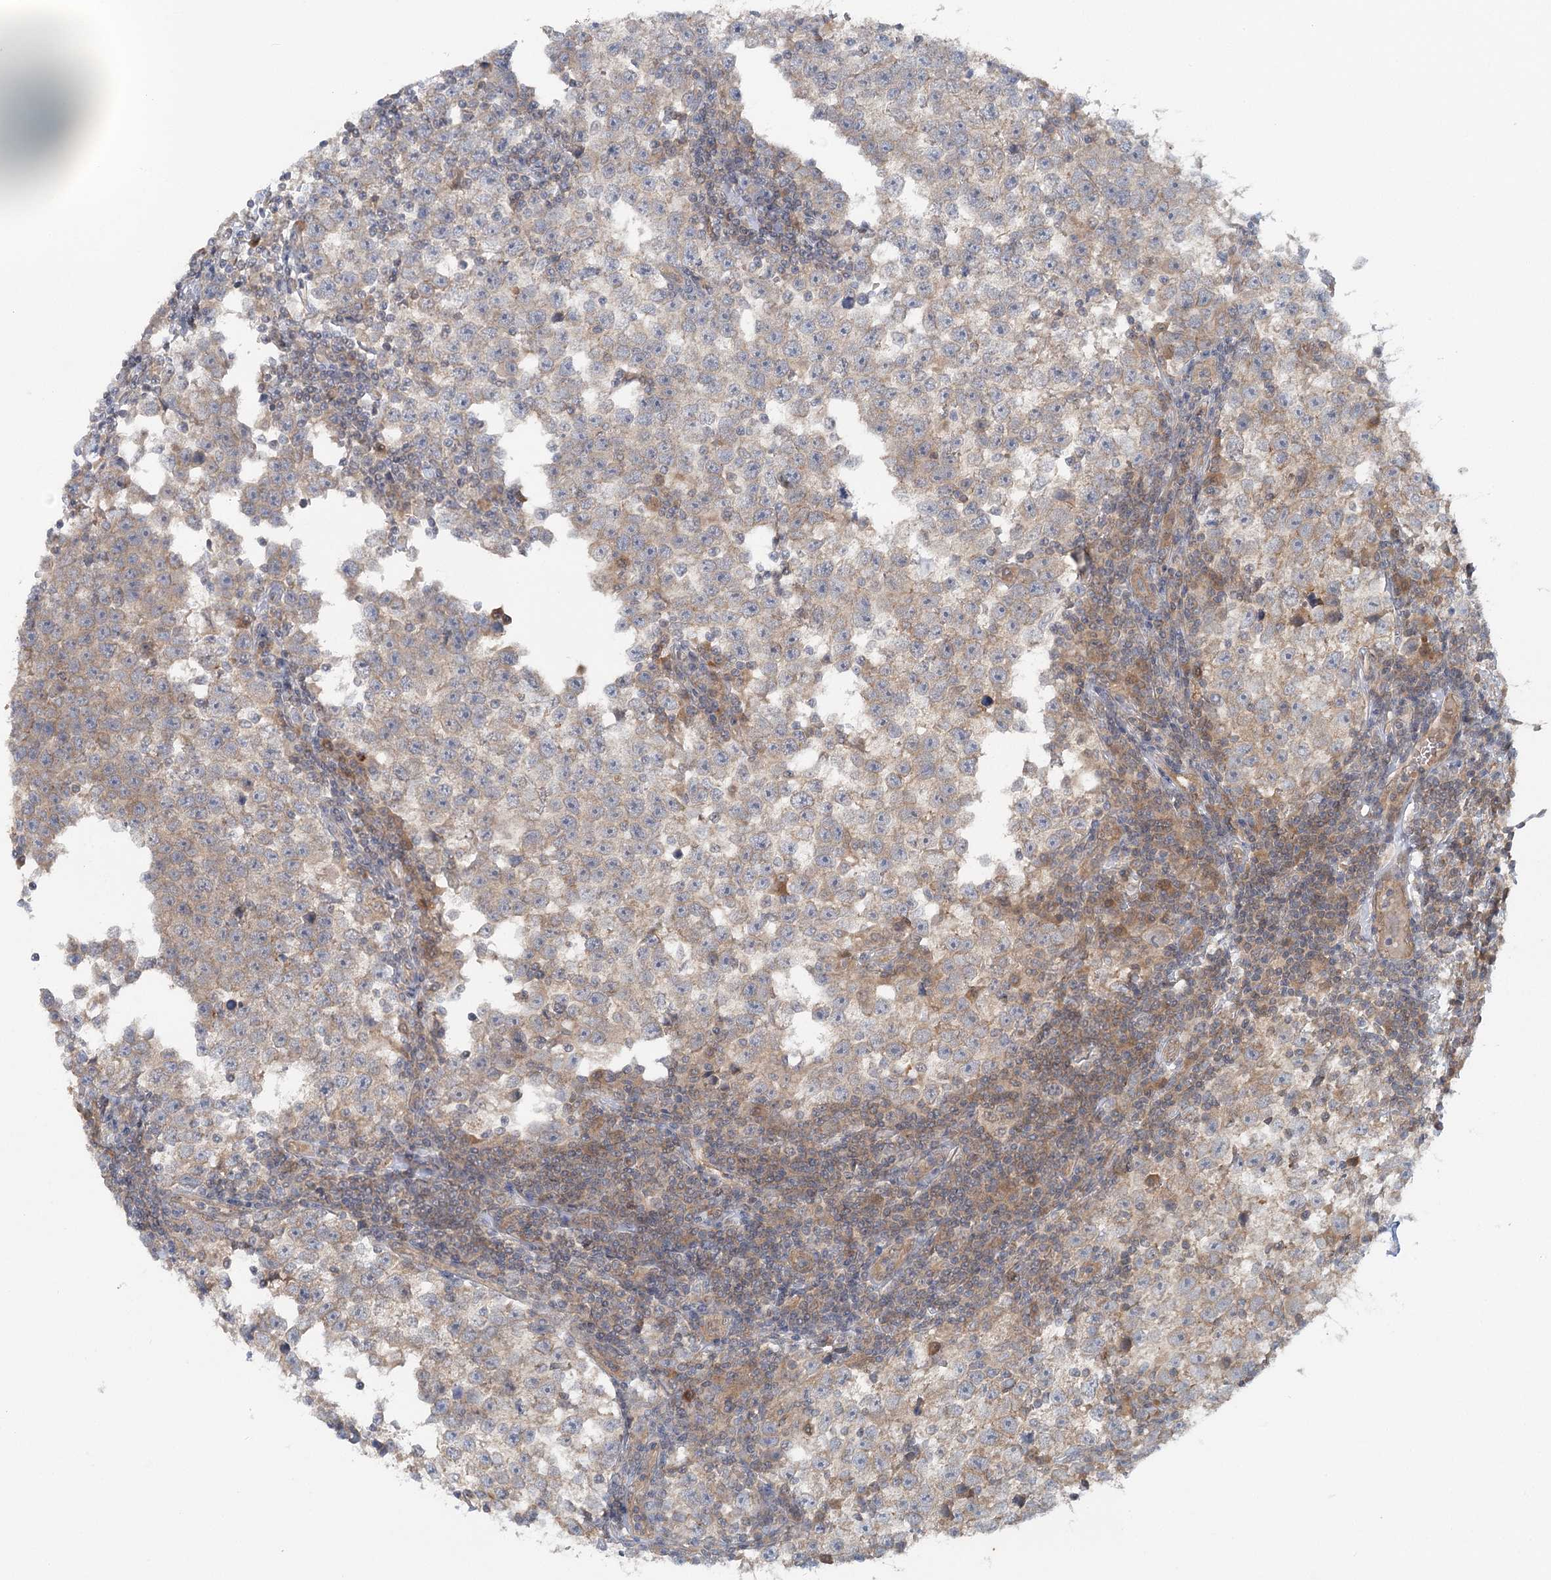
{"staining": {"intensity": "weak", "quantity": "<25%", "location": "cytoplasmic/membranous"}, "tissue": "testis cancer", "cell_type": "Tumor cells", "image_type": "cancer", "snomed": [{"axis": "morphology", "description": "Normal tissue, NOS"}, {"axis": "morphology", "description": "Seminoma, NOS"}, {"axis": "topography", "description": "Testis"}], "caption": "This is an immunohistochemistry histopathology image of testis cancer (seminoma). There is no positivity in tumor cells.", "gene": "GBE1", "patient": {"sex": "male", "age": 43}}